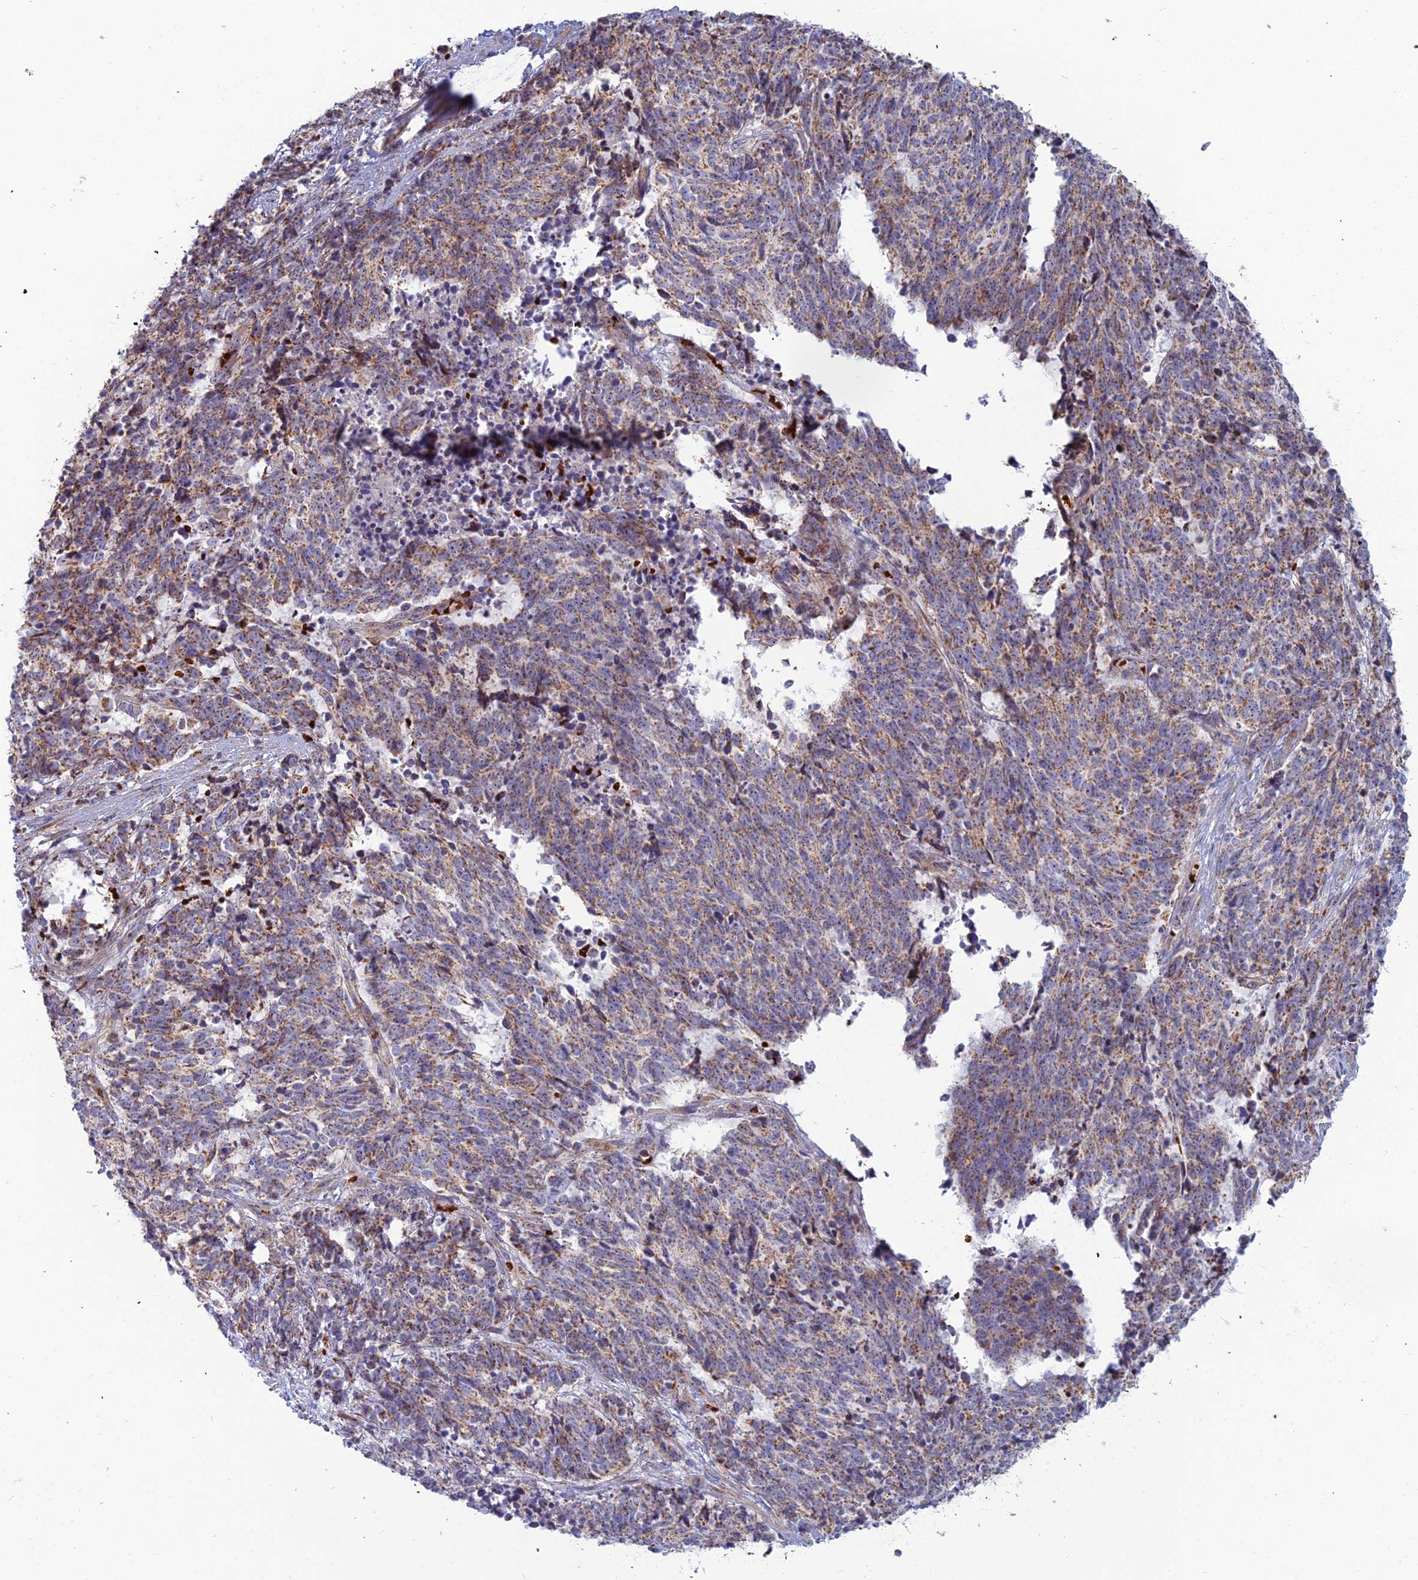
{"staining": {"intensity": "moderate", "quantity": ">75%", "location": "cytoplasmic/membranous"}, "tissue": "cervical cancer", "cell_type": "Tumor cells", "image_type": "cancer", "snomed": [{"axis": "morphology", "description": "Squamous cell carcinoma, NOS"}, {"axis": "topography", "description": "Cervix"}], "caption": "Immunohistochemistry staining of cervical cancer (squamous cell carcinoma), which exhibits medium levels of moderate cytoplasmic/membranous staining in approximately >75% of tumor cells indicating moderate cytoplasmic/membranous protein positivity. The staining was performed using DAB (brown) for protein detection and nuclei were counterstained in hematoxylin (blue).", "gene": "SLC35F4", "patient": {"sex": "female", "age": 29}}